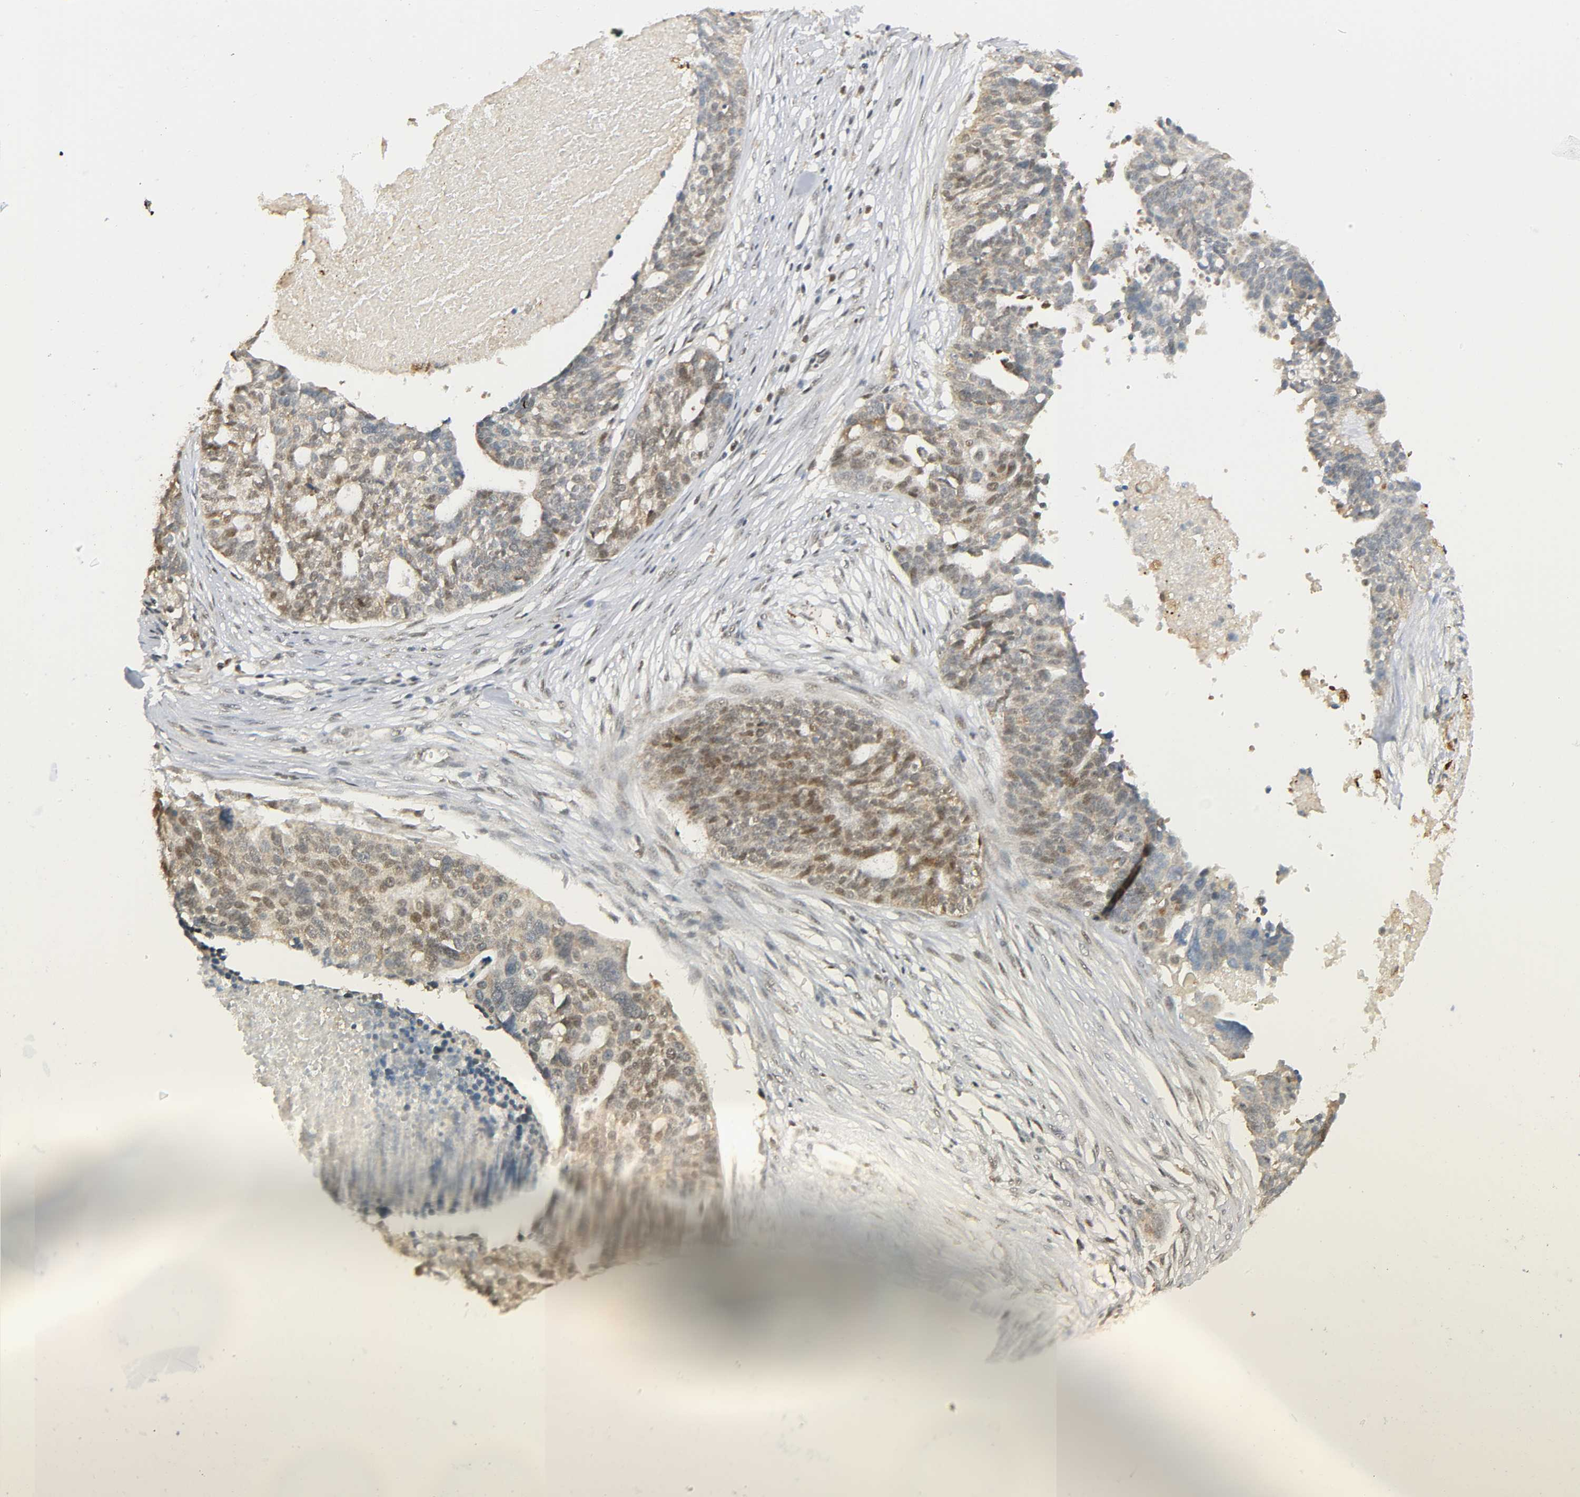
{"staining": {"intensity": "weak", "quantity": "25%-75%", "location": "cytoplasmic/membranous,nuclear"}, "tissue": "ovarian cancer", "cell_type": "Tumor cells", "image_type": "cancer", "snomed": [{"axis": "morphology", "description": "Cystadenocarcinoma, serous, NOS"}, {"axis": "topography", "description": "Ovary"}], "caption": "Weak cytoplasmic/membranous and nuclear expression is present in approximately 25%-75% of tumor cells in ovarian cancer (serous cystadenocarcinoma).", "gene": "KAT2B", "patient": {"sex": "female", "age": 59}}